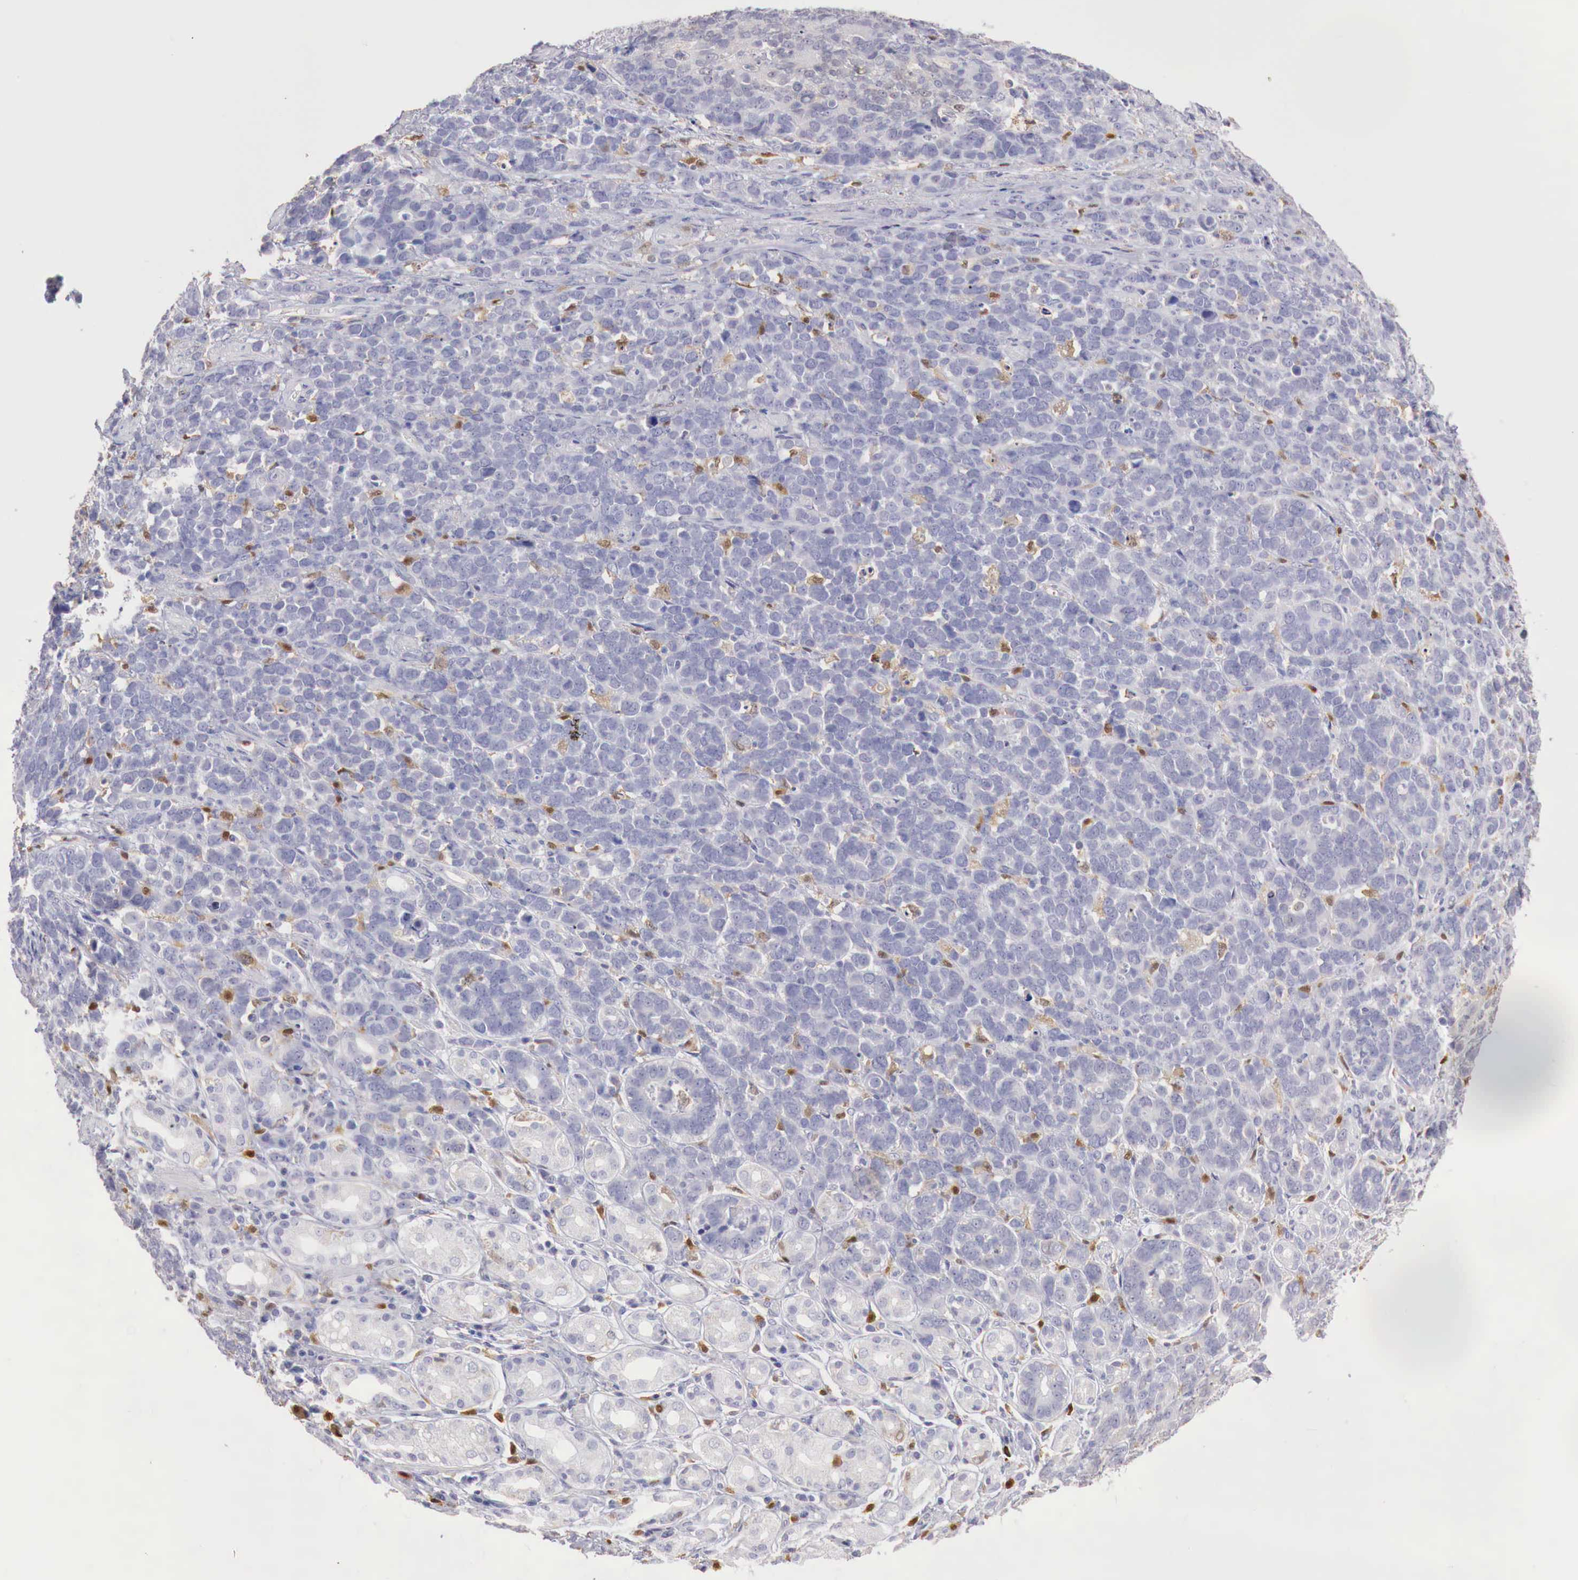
{"staining": {"intensity": "negative", "quantity": "none", "location": "none"}, "tissue": "stomach cancer", "cell_type": "Tumor cells", "image_type": "cancer", "snomed": [{"axis": "morphology", "description": "Adenocarcinoma, NOS"}, {"axis": "topography", "description": "Stomach, upper"}], "caption": "A micrograph of human adenocarcinoma (stomach) is negative for staining in tumor cells.", "gene": "RENBP", "patient": {"sex": "male", "age": 71}}